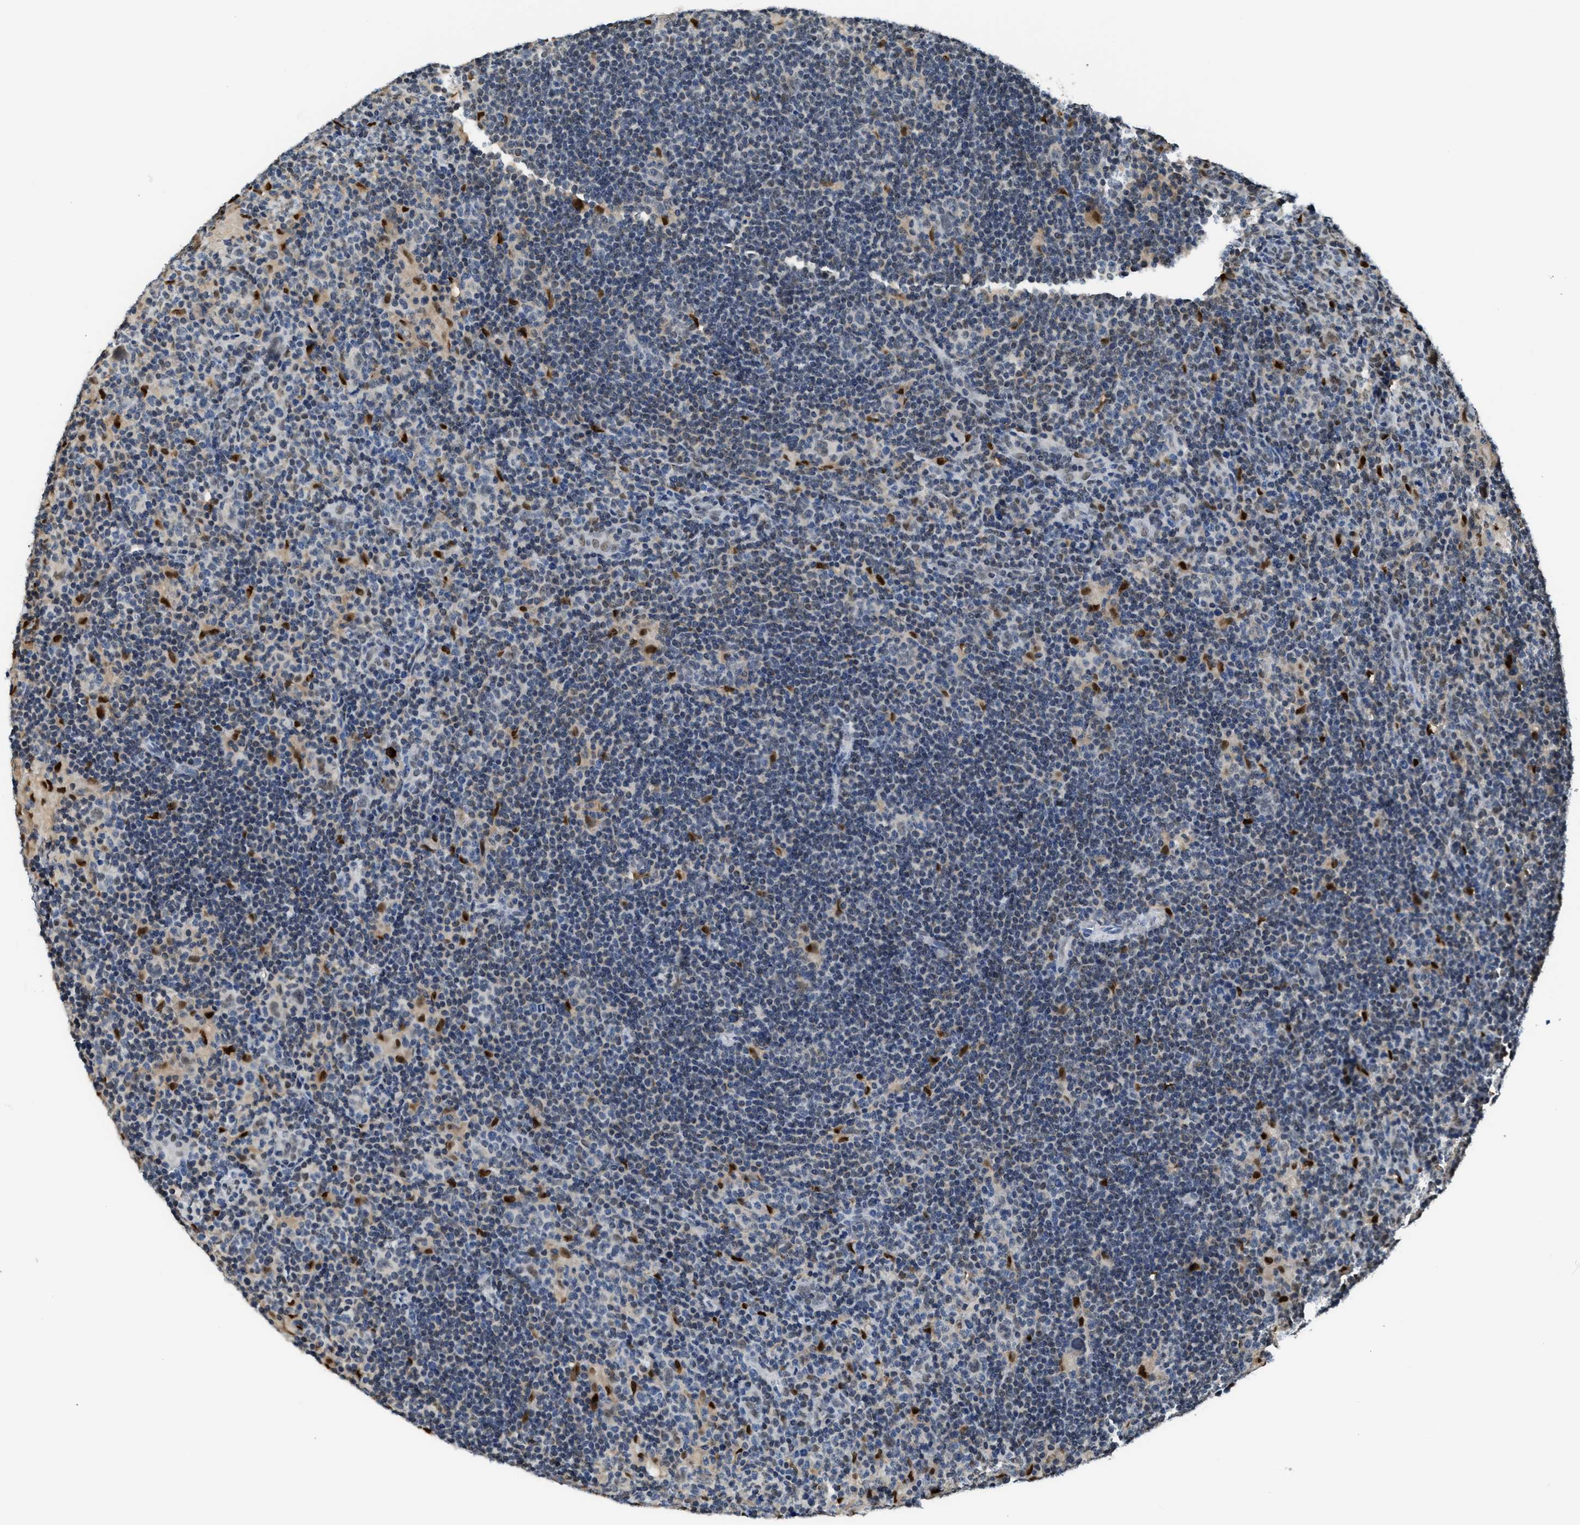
{"staining": {"intensity": "negative", "quantity": "none", "location": "none"}, "tissue": "lymphoma", "cell_type": "Tumor cells", "image_type": "cancer", "snomed": [{"axis": "morphology", "description": "Hodgkin's disease, NOS"}, {"axis": "topography", "description": "Lymph node"}], "caption": "IHC micrograph of human Hodgkin's disease stained for a protein (brown), which demonstrates no expression in tumor cells.", "gene": "ALX1", "patient": {"sex": "female", "age": 57}}